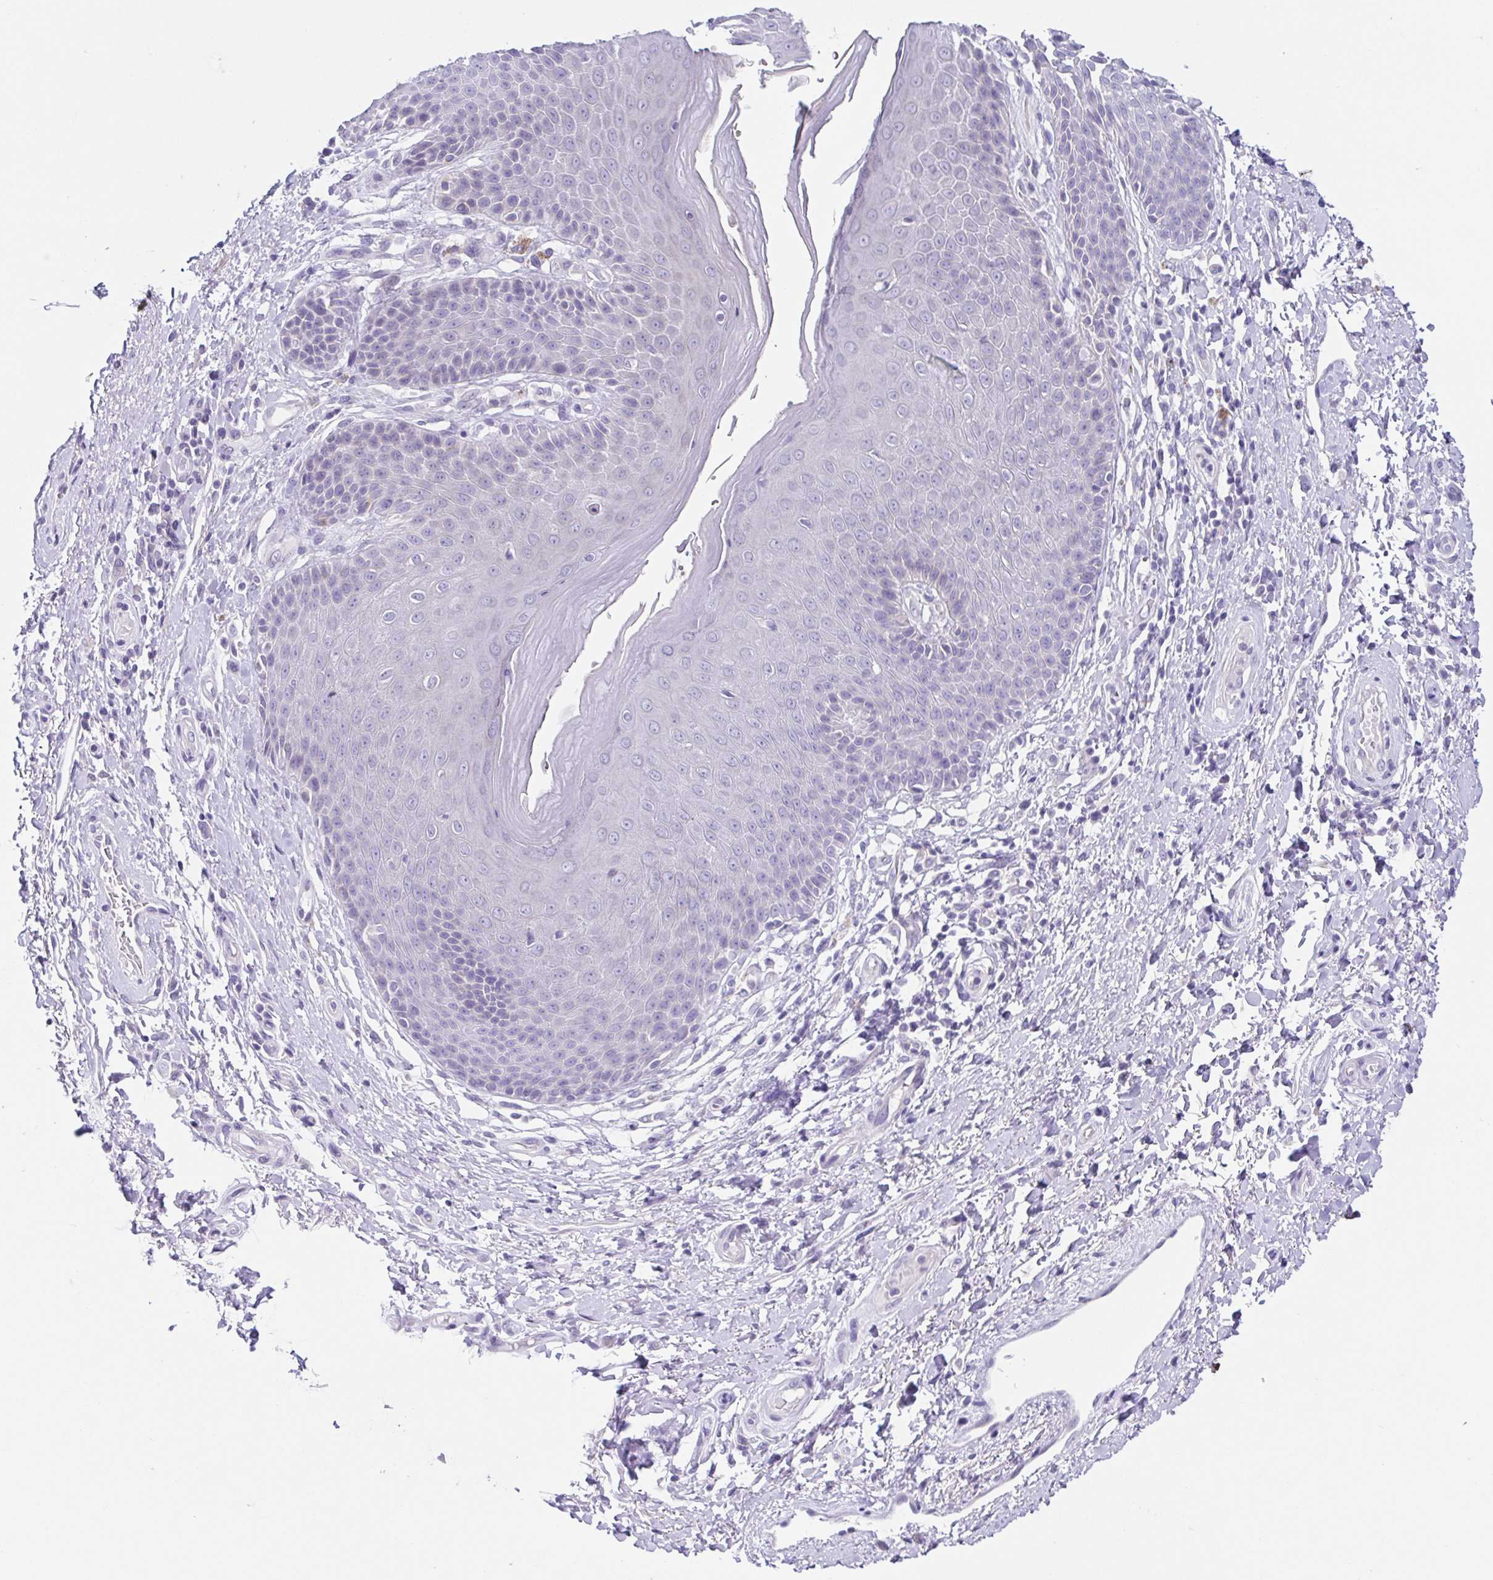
{"staining": {"intensity": "negative", "quantity": "none", "location": "none"}, "tissue": "skin", "cell_type": "Epidermal cells", "image_type": "normal", "snomed": [{"axis": "morphology", "description": "Normal tissue, NOS"}, {"axis": "topography", "description": "Anal"}, {"axis": "topography", "description": "Peripheral nerve tissue"}], "caption": "Immunohistochemistry (IHC) of normal human skin displays no staining in epidermal cells. (DAB immunohistochemistry (IHC) visualized using brightfield microscopy, high magnification).", "gene": "RDH11", "patient": {"sex": "male", "age": 51}}